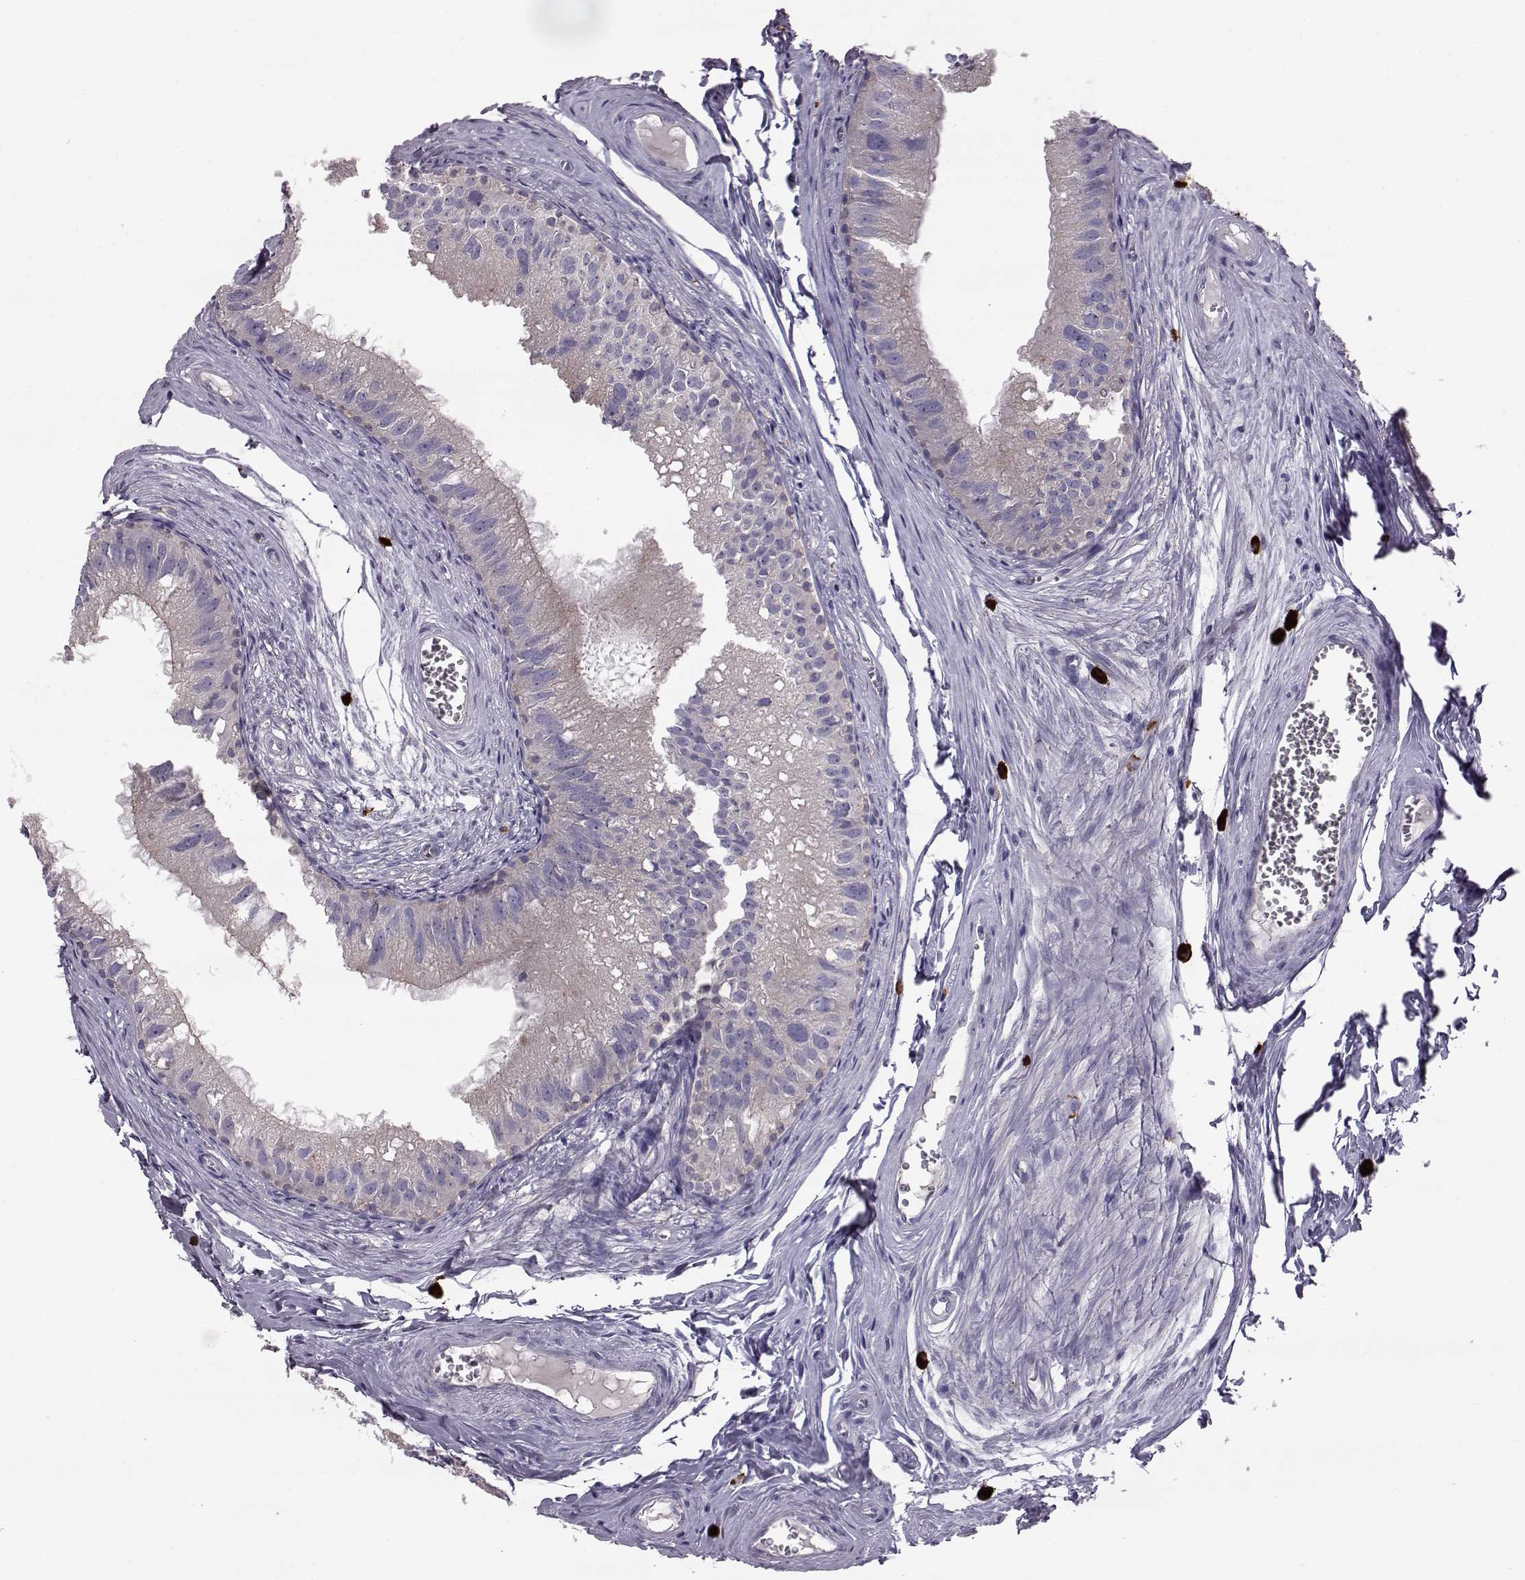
{"staining": {"intensity": "negative", "quantity": "none", "location": "none"}, "tissue": "epididymis", "cell_type": "Glandular cells", "image_type": "normal", "snomed": [{"axis": "morphology", "description": "Normal tissue, NOS"}, {"axis": "topography", "description": "Epididymis"}], "caption": "The immunohistochemistry (IHC) histopathology image has no significant staining in glandular cells of epididymis. The staining was performed using DAB to visualize the protein expression in brown, while the nuclei were stained in blue with hematoxylin (Magnification: 20x).", "gene": "ADGRG5", "patient": {"sex": "male", "age": 45}}